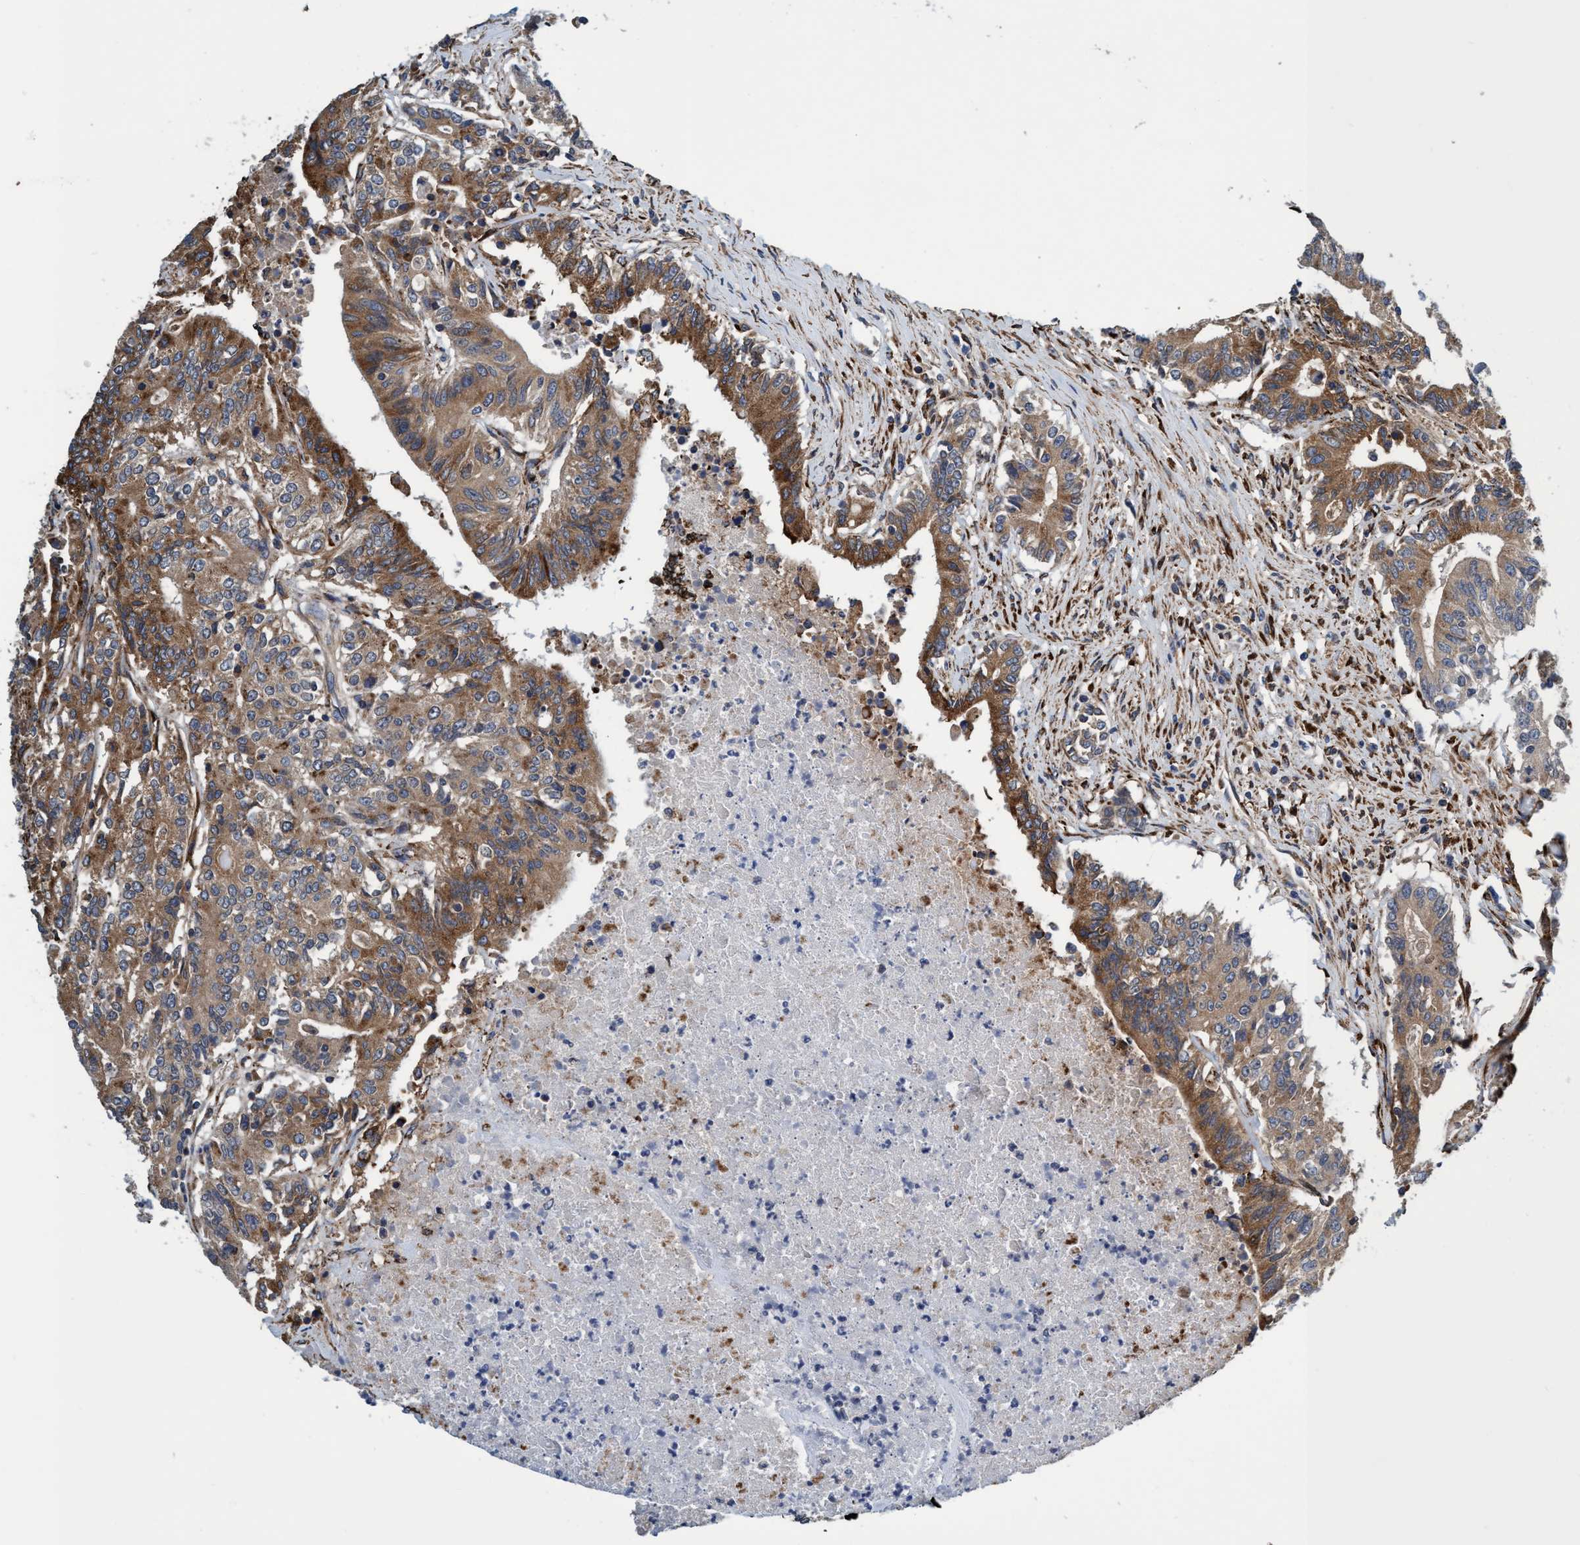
{"staining": {"intensity": "moderate", "quantity": ">75%", "location": "cytoplasmic/membranous"}, "tissue": "colorectal cancer", "cell_type": "Tumor cells", "image_type": "cancer", "snomed": [{"axis": "morphology", "description": "Adenocarcinoma, NOS"}, {"axis": "topography", "description": "Colon"}], "caption": "An image of human colorectal cancer (adenocarcinoma) stained for a protein displays moderate cytoplasmic/membranous brown staining in tumor cells. Using DAB (brown) and hematoxylin (blue) stains, captured at high magnification using brightfield microscopy.", "gene": "CALCOCO2", "patient": {"sex": "female", "age": 77}}